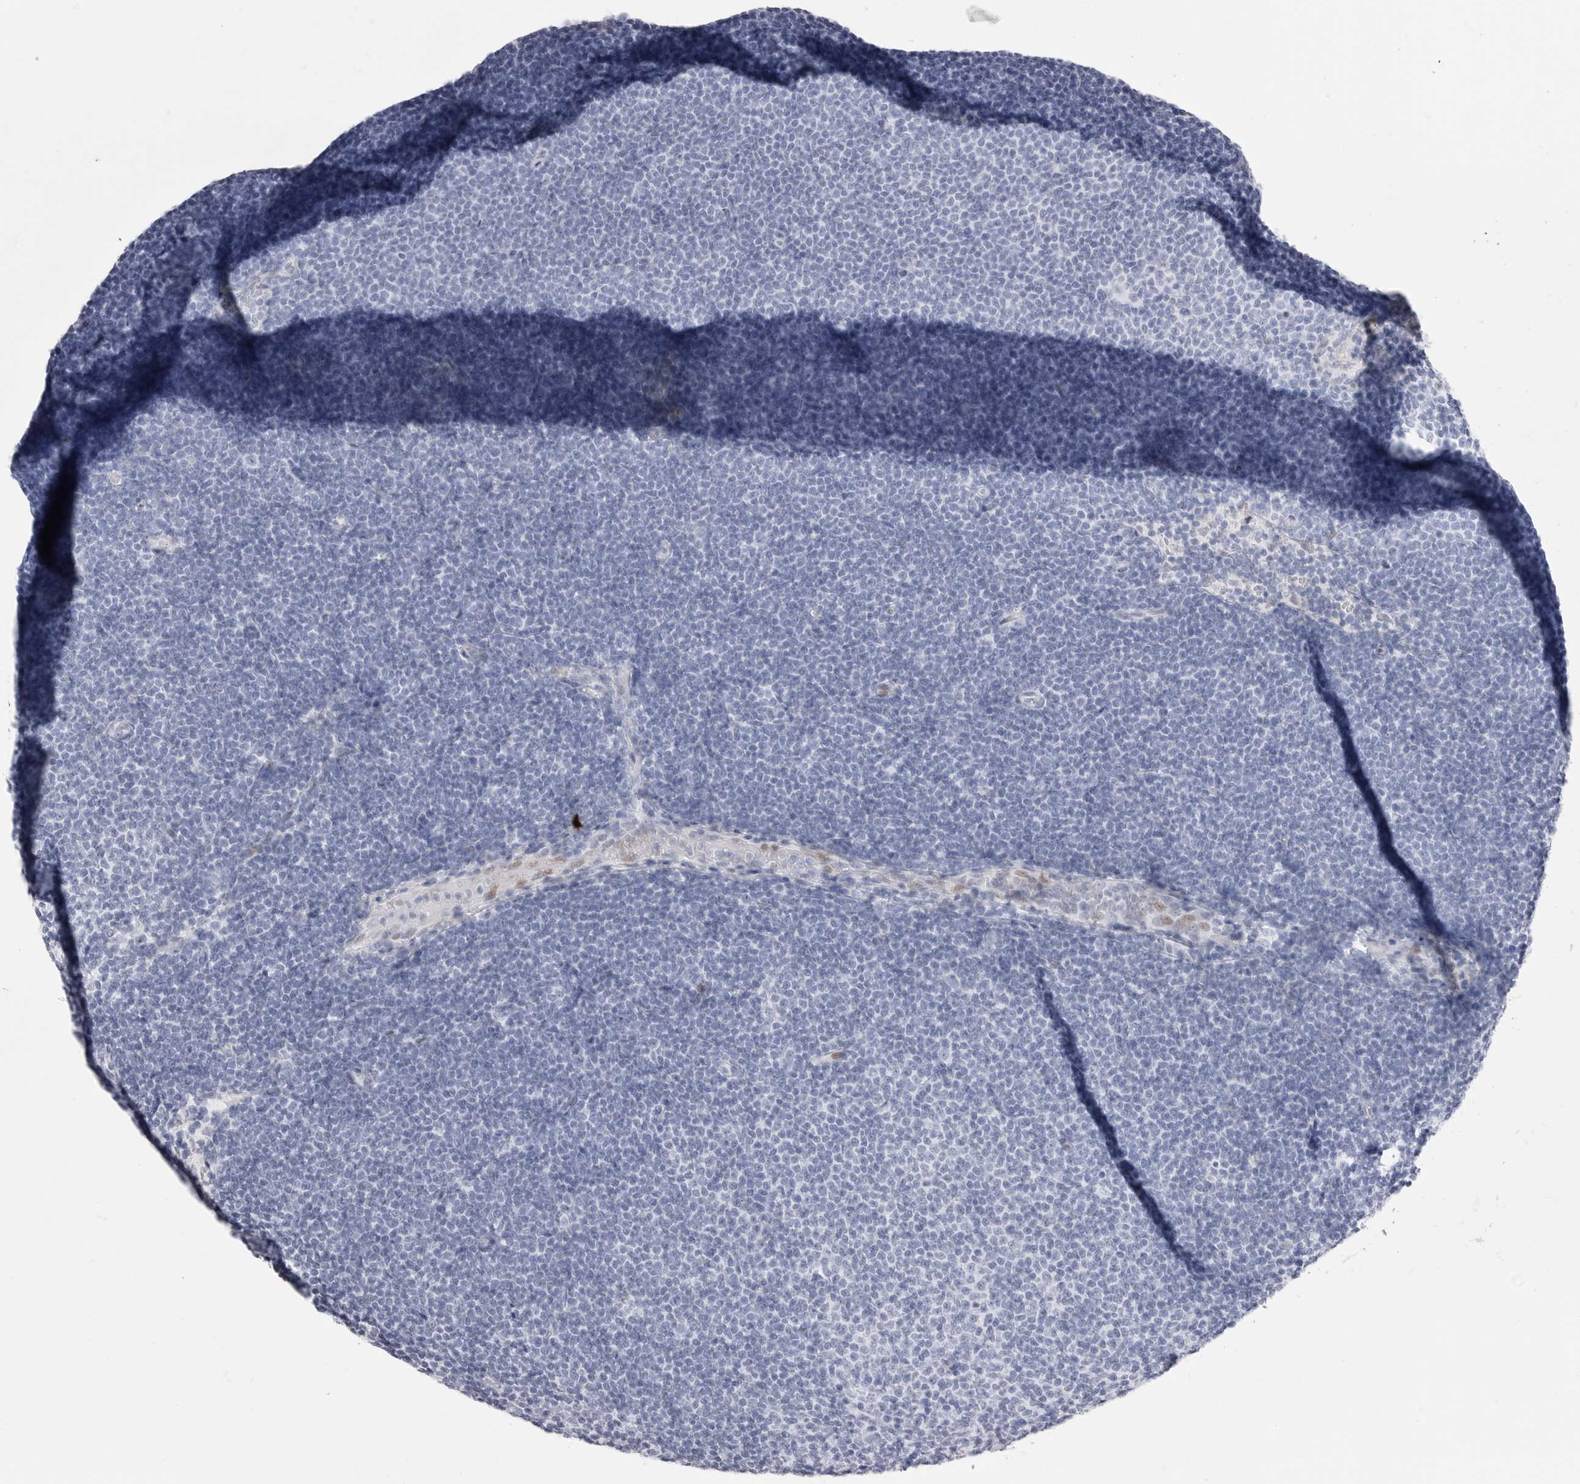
{"staining": {"intensity": "negative", "quantity": "none", "location": "none"}, "tissue": "lymphoma", "cell_type": "Tumor cells", "image_type": "cancer", "snomed": [{"axis": "morphology", "description": "Malignant lymphoma, non-Hodgkin's type, Low grade"}, {"axis": "topography", "description": "Lymph node"}], "caption": "DAB (3,3'-diaminobenzidine) immunohistochemical staining of human lymphoma displays no significant staining in tumor cells.", "gene": "TSSK1B", "patient": {"sex": "female", "age": 53}}